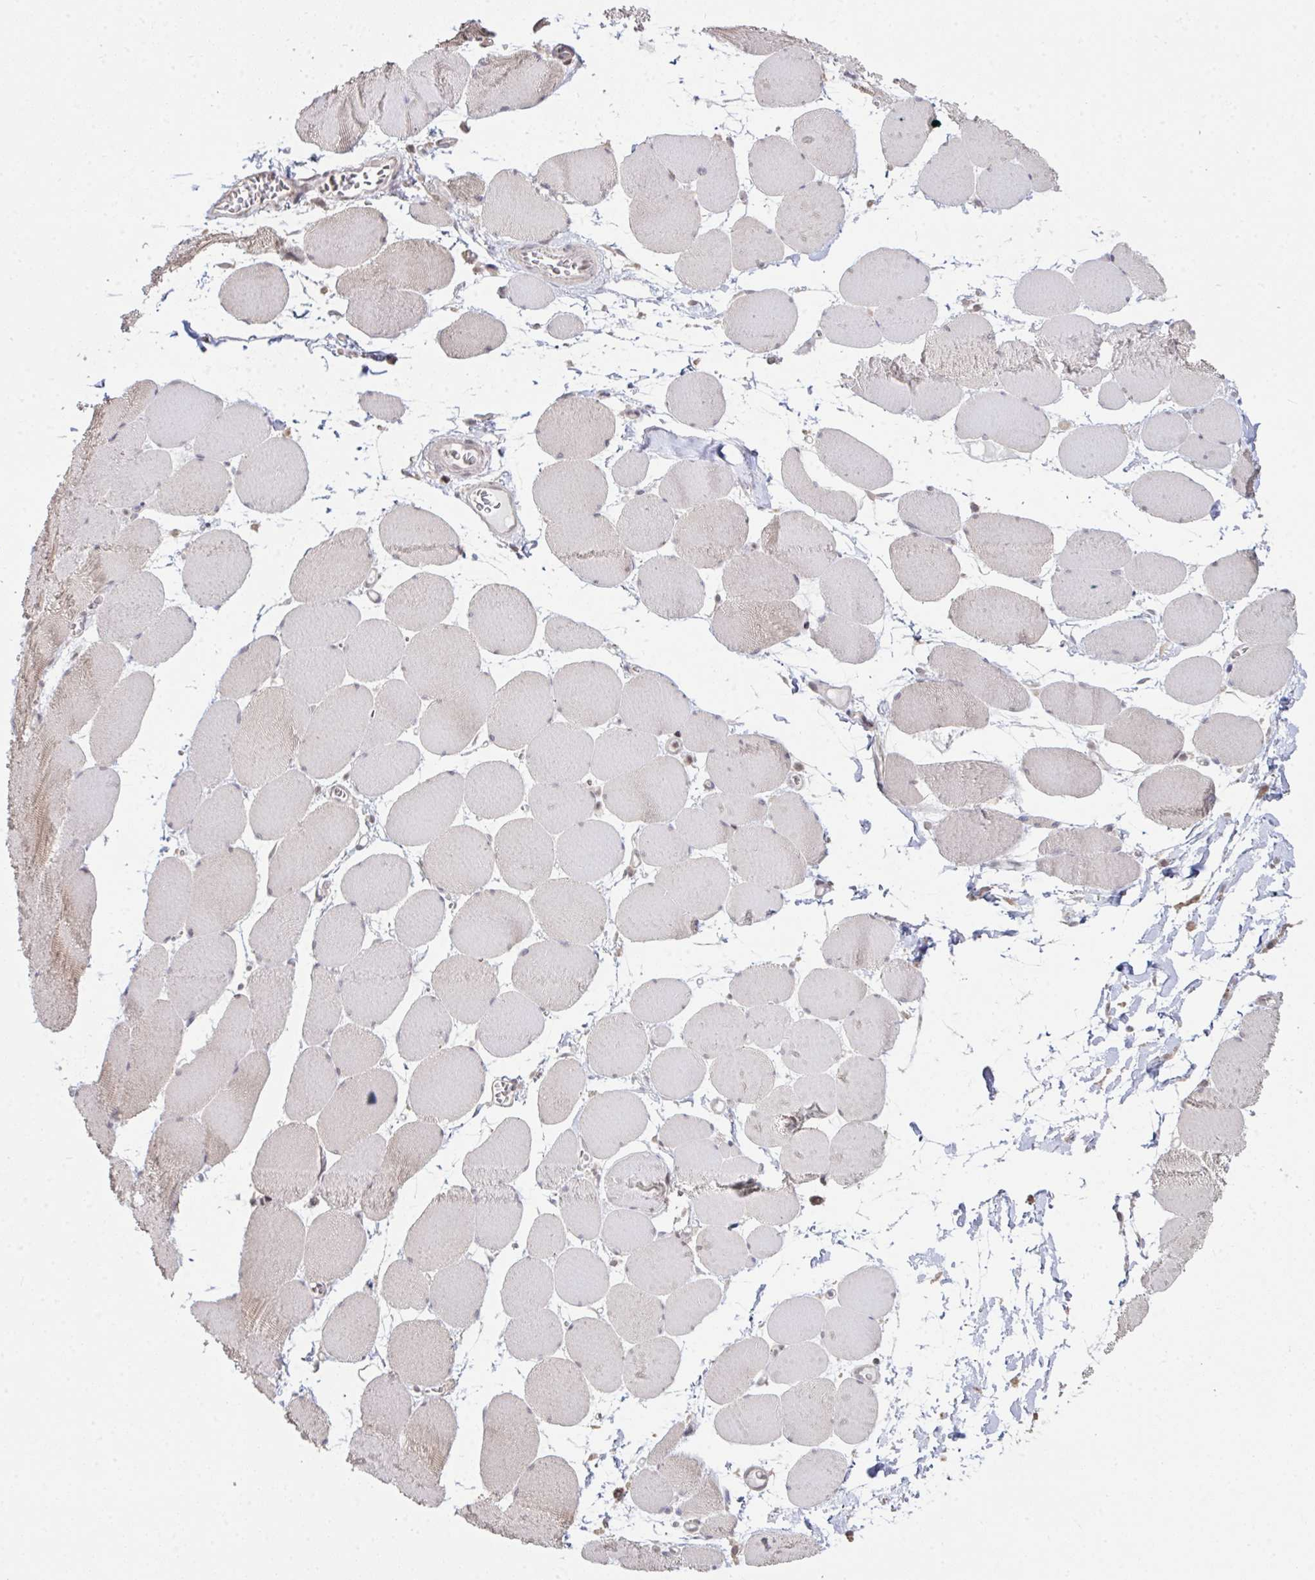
{"staining": {"intensity": "weak", "quantity": "<25%", "location": "cytoplasmic/membranous"}, "tissue": "skeletal muscle", "cell_type": "Myocytes", "image_type": "normal", "snomed": [{"axis": "morphology", "description": "Normal tissue, NOS"}, {"axis": "topography", "description": "Skeletal muscle"}], "caption": "Histopathology image shows no protein expression in myocytes of benign skeletal muscle. (DAB (3,3'-diaminobenzidine) immunohistochemistry (IHC), high magnification).", "gene": "SAP30", "patient": {"sex": "female", "age": 75}}